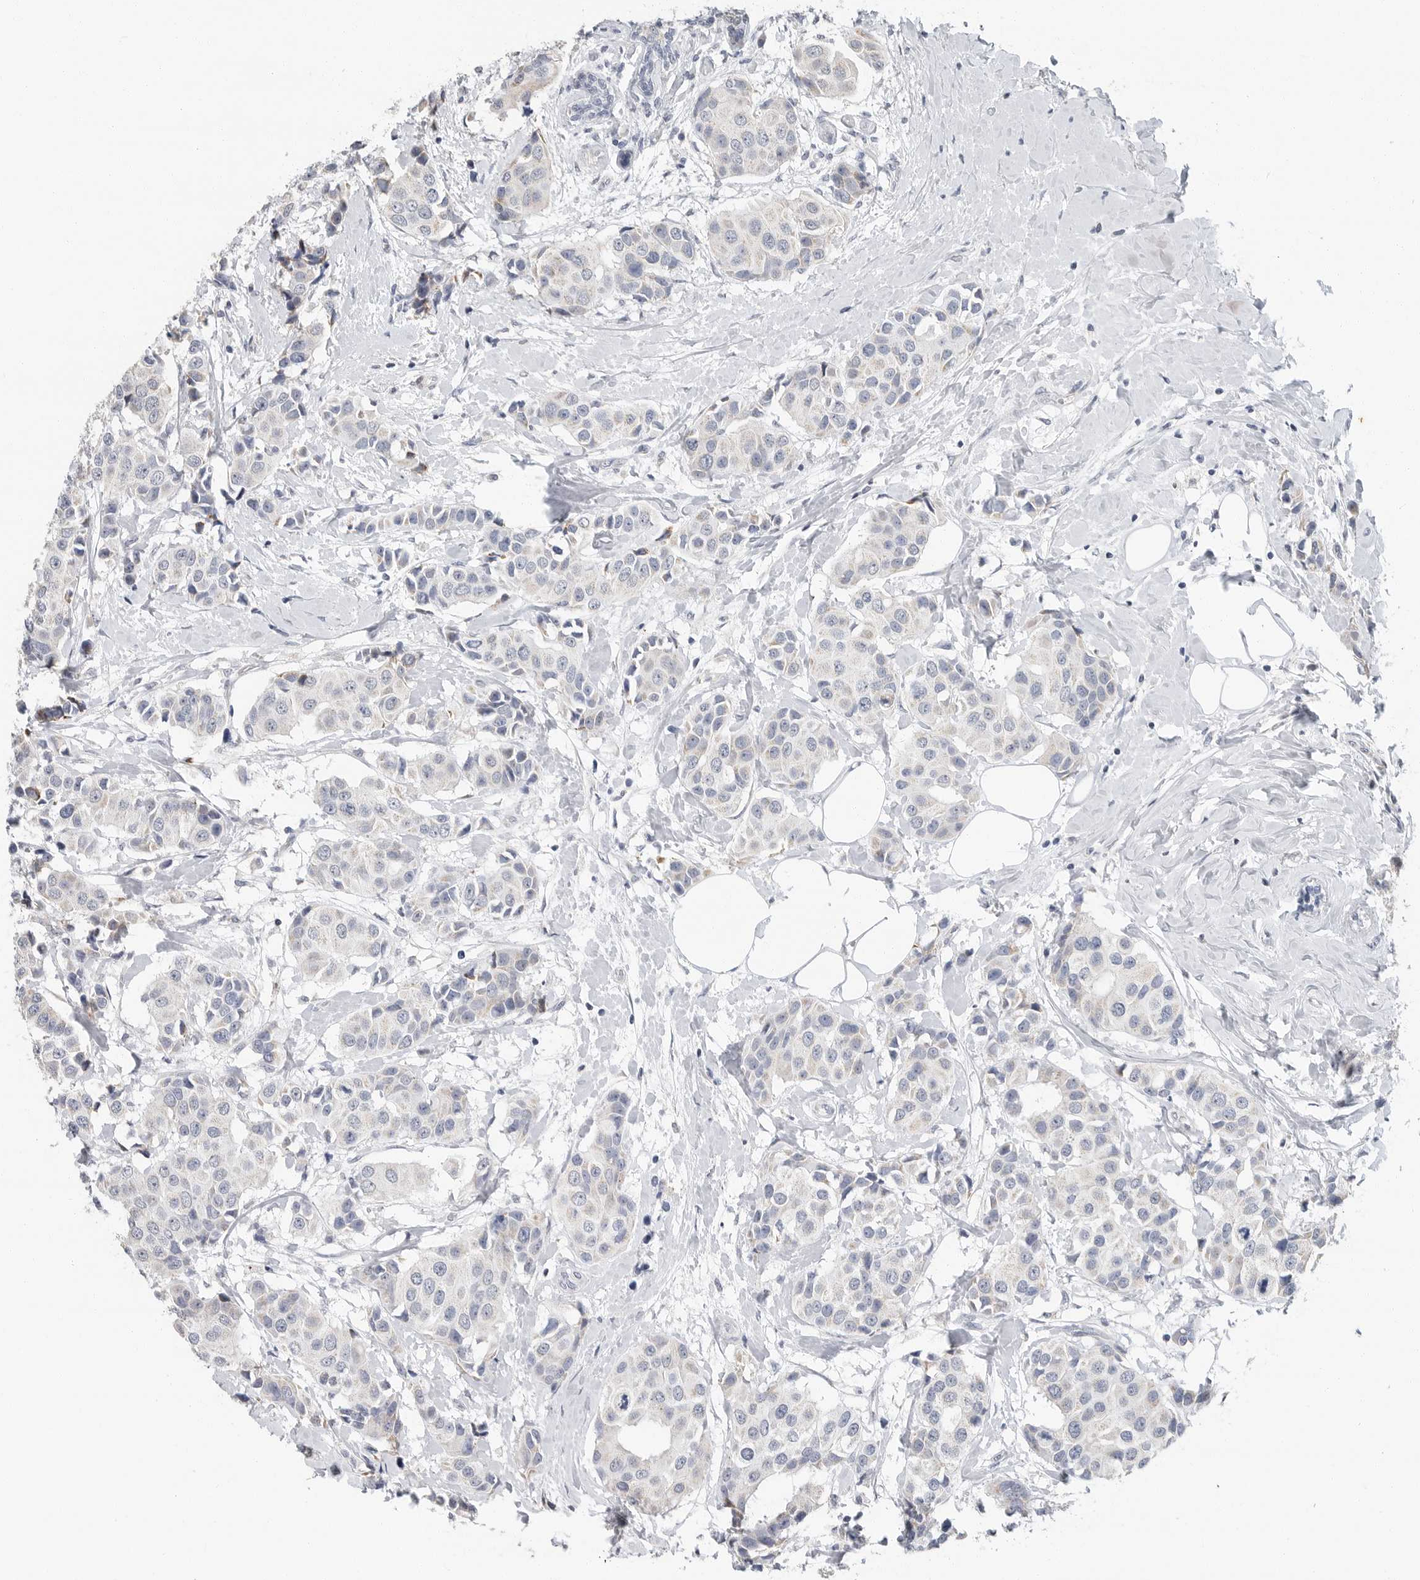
{"staining": {"intensity": "negative", "quantity": "none", "location": "none"}, "tissue": "breast cancer", "cell_type": "Tumor cells", "image_type": "cancer", "snomed": [{"axis": "morphology", "description": "Normal tissue, NOS"}, {"axis": "morphology", "description": "Duct carcinoma"}, {"axis": "topography", "description": "Breast"}], "caption": "Immunohistochemistry of human breast cancer (intraductal carcinoma) demonstrates no positivity in tumor cells.", "gene": "PLN", "patient": {"sex": "female", "age": 39}}